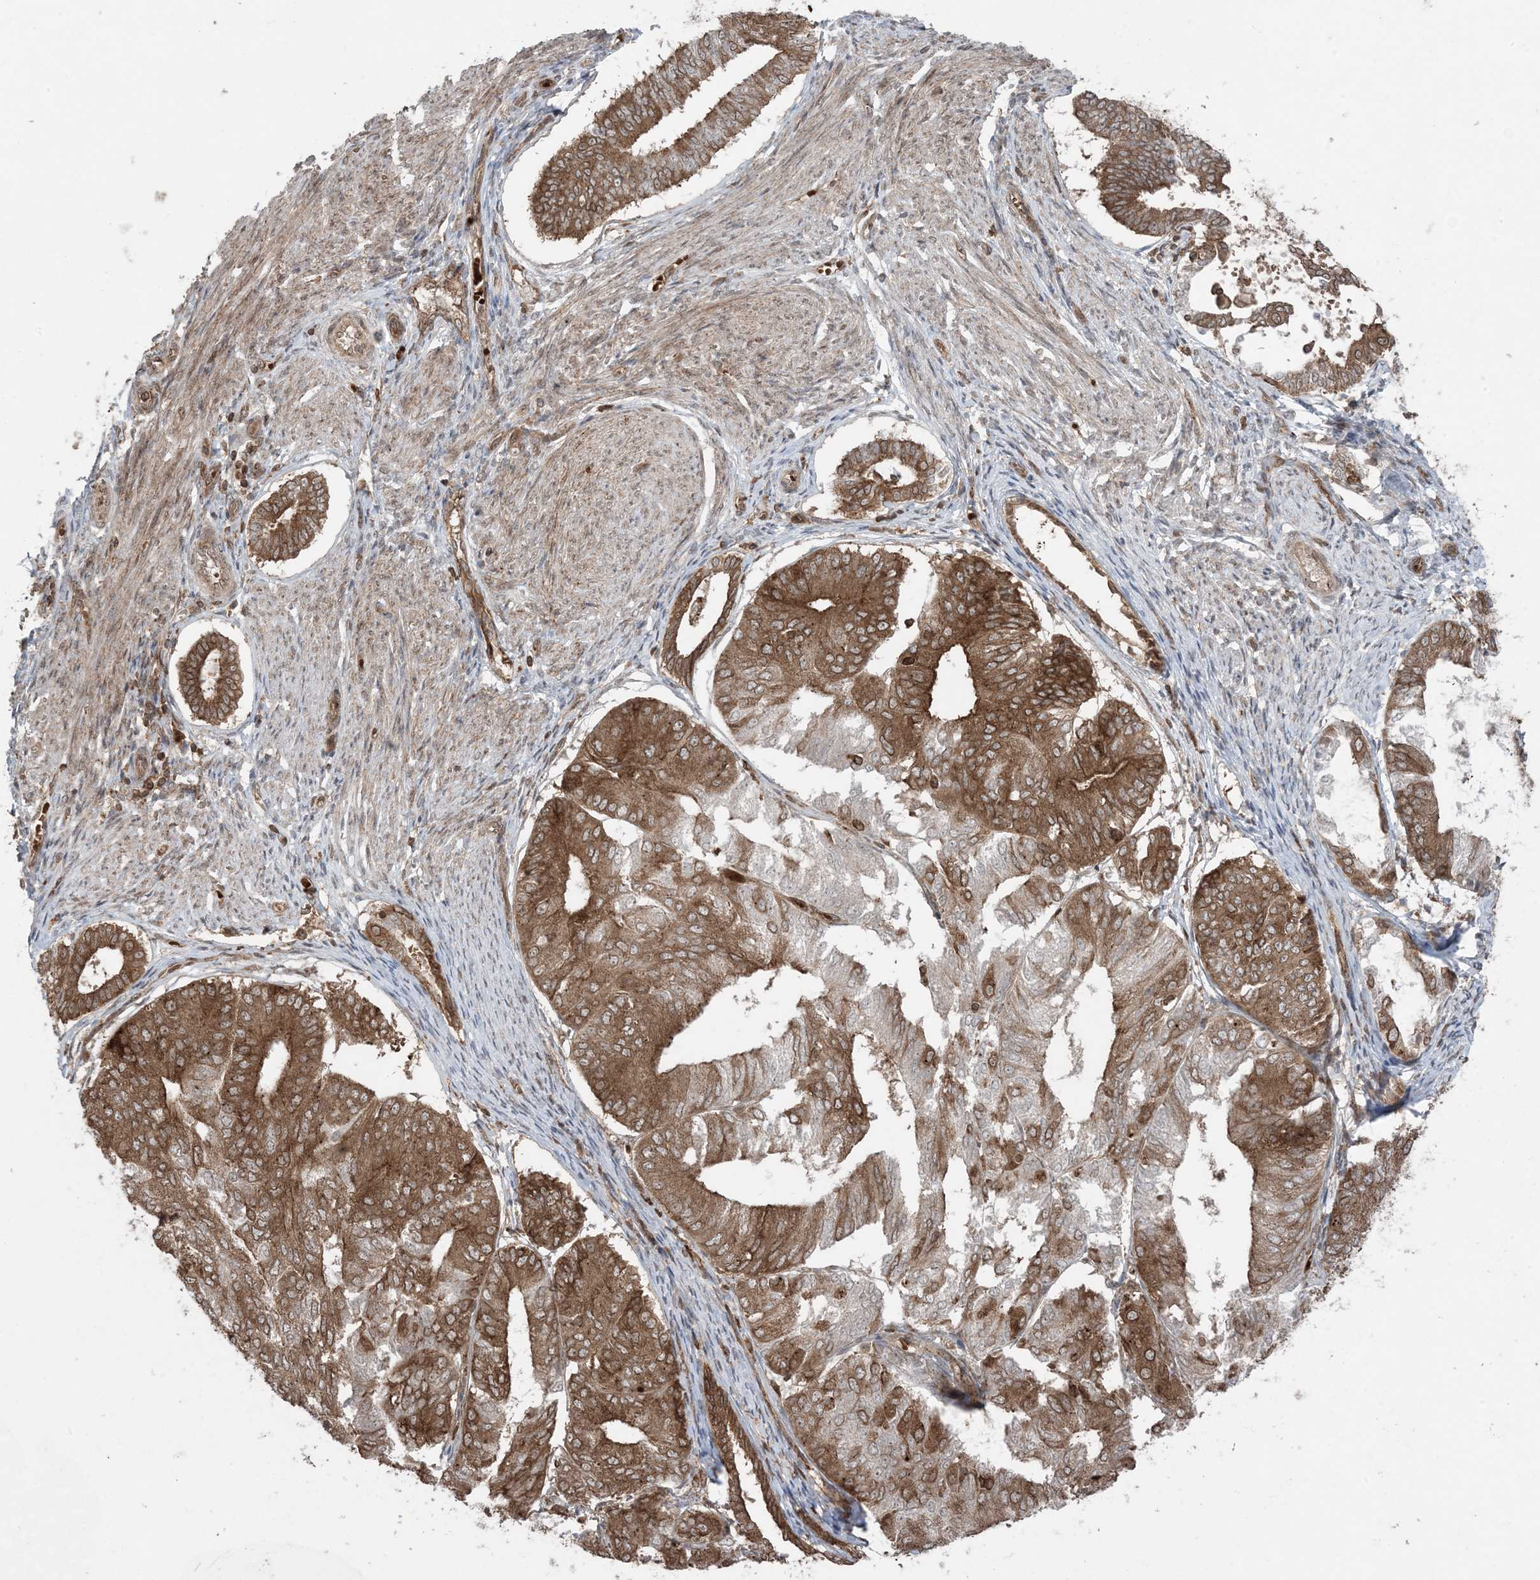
{"staining": {"intensity": "moderate", "quantity": ">75%", "location": "cytoplasmic/membranous,nuclear"}, "tissue": "endometrial cancer", "cell_type": "Tumor cells", "image_type": "cancer", "snomed": [{"axis": "morphology", "description": "Adenocarcinoma, NOS"}, {"axis": "topography", "description": "Endometrium"}], "caption": "Protein positivity by immunohistochemistry (IHC) exhibits moderate cytoplasmic/membranous and nuclear expression in about >75% of tumor cells in adenocarcinoma (endometrial). The protein of interest is stained brown, and the nuclei are stained in blue (DAB (3,3'-diaminobenzidine) IHC with brightfield microscopy, high magnification).", "gene": "DDX19B", "patient": {"sex": "female", "age": 81}}